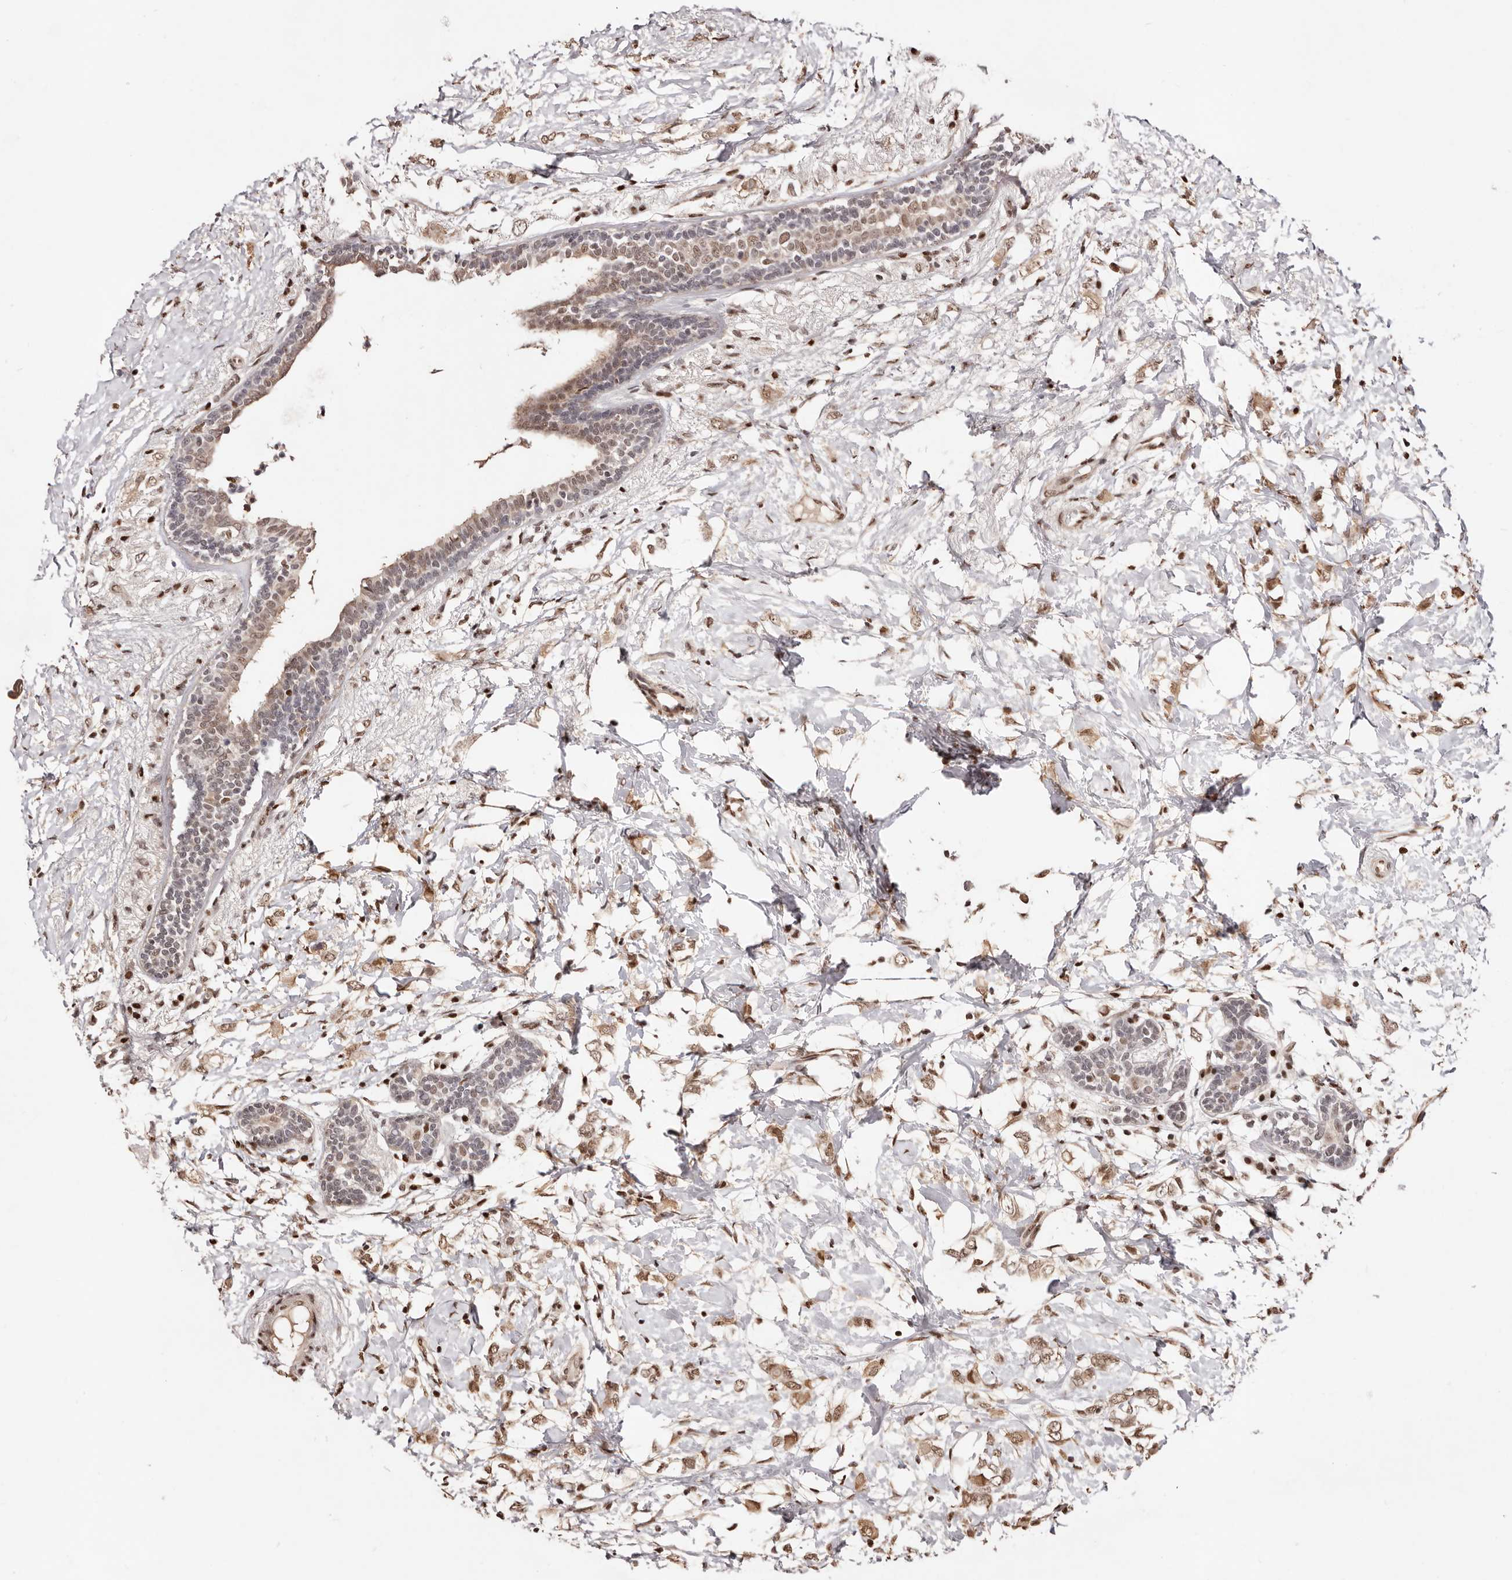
{"staining": {"intensity": "moderate", "quantity": ">75%", "location": "nuclear"}, "tissue": "breast cancer", "cell_type": "Tumor cells", "image_type": "cancer", "snomed": [{"axis": "morphology", "description": "Normal tissue, NOS"}, {"axis": "morphology", "description": "Lobular carcinoma"}, {"axis": "topography", "description": "Breast"}], "caption": "Approximately >75% of tumor cells in breast lobular carcinoma display moderate nuclear protein positivity as visualized by brown immunohistochemical staining.", "gene": "BICRAL", "patient": {"sex": "female", "age": 47}}